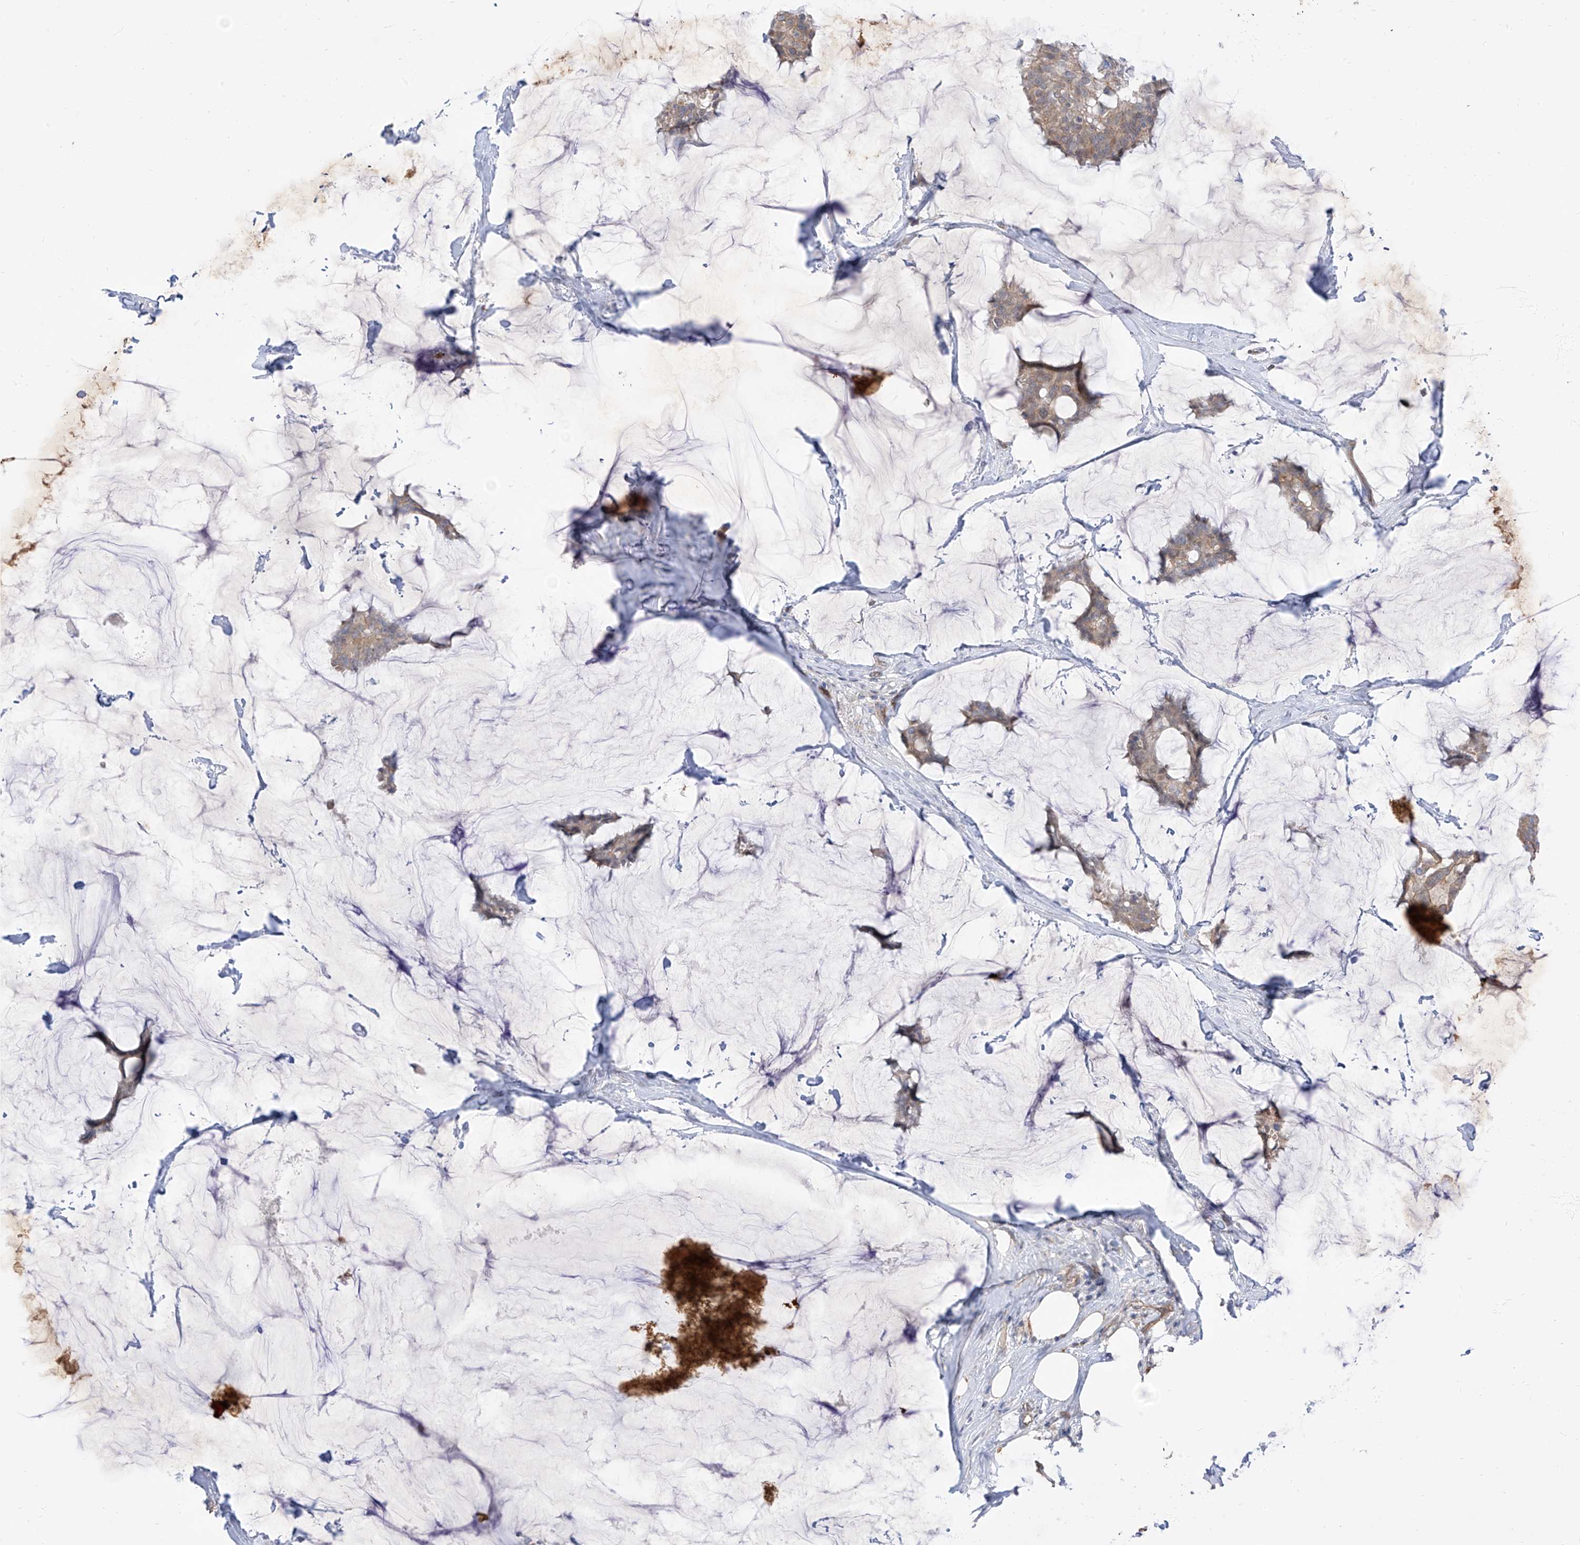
{"staining": {"intensity": "weak", "quantity": ">75%", "location": "cytoplasmic/membranous"}, "tissue": "breast cancer", "cell_type": "Tumor cells", "image_type": "cancer", "snomed": [{"axis": "morphology", "description": "Duct carcinoma"}, {"axis": "topography", "description": "Breast"}], "caption": "Immunohistochemical staining of breast invasive ductal carcinoma displays low levels of weak cytoplasmic/membranous positivity in about >75% of tumor cells. The protein of interest is shown in brown color, while the nuclei are stained blue.", "gene": "EPHX4", "patient": {"sex": "female", "age": 93}}